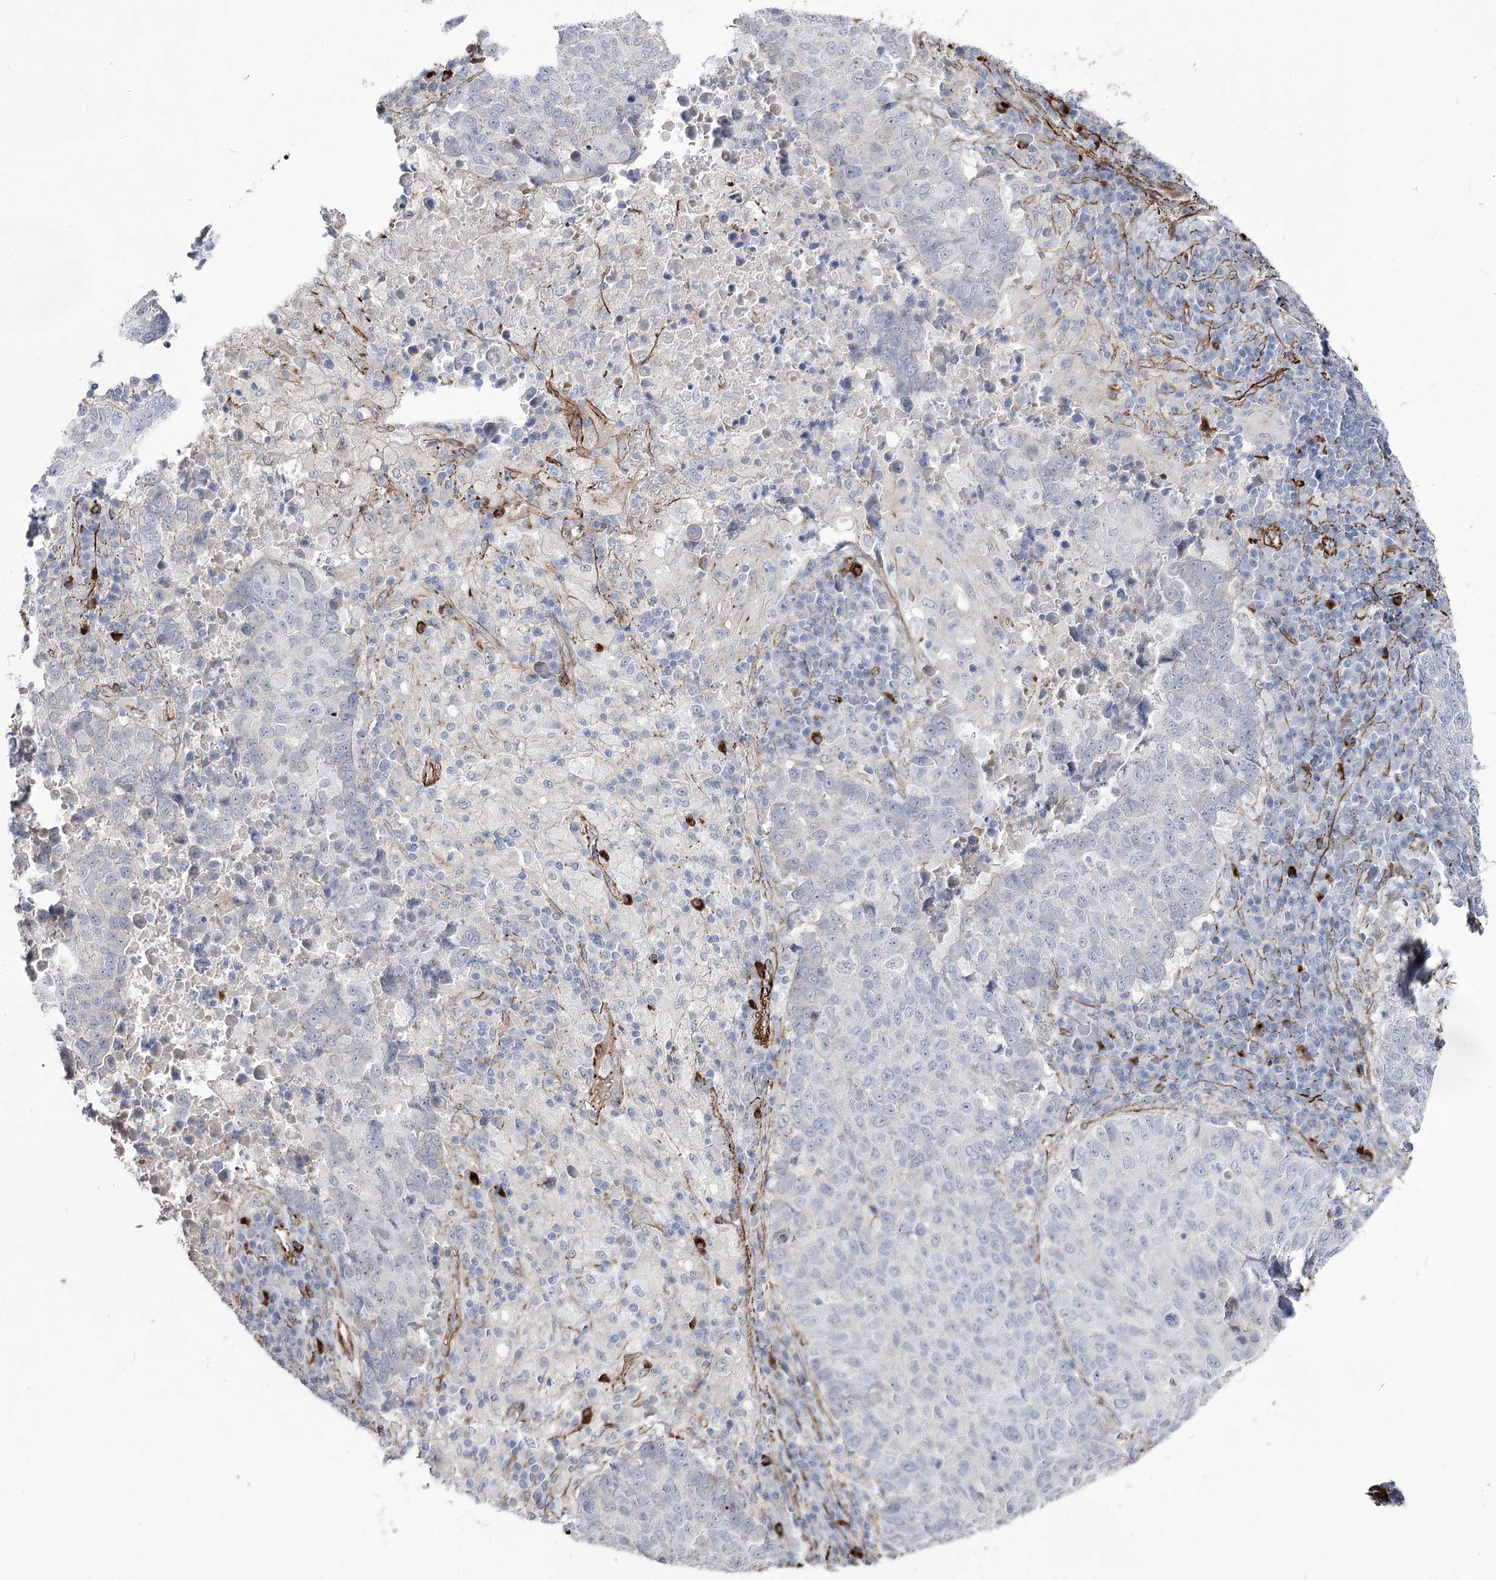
{"staining": {"intensity": "negative", "quantity": "none", "location": "none"}, "tissue": "lung cancer", "cell_type": "Tumor cells", "image_type": "cancer", "snomed": [{"axis": "morphology", "description": "Squamous cell carcinoma, NOS"}, {"axis": "topography", "description": "Lung"}], "caption": "Immunohistochemistry (IHC) of lung cancer (squamous cell carcinoma) exhibits no staining in tumor cells.", "gene": "ARHGAP20", "patient": {"sex": "male", "age": 73}}